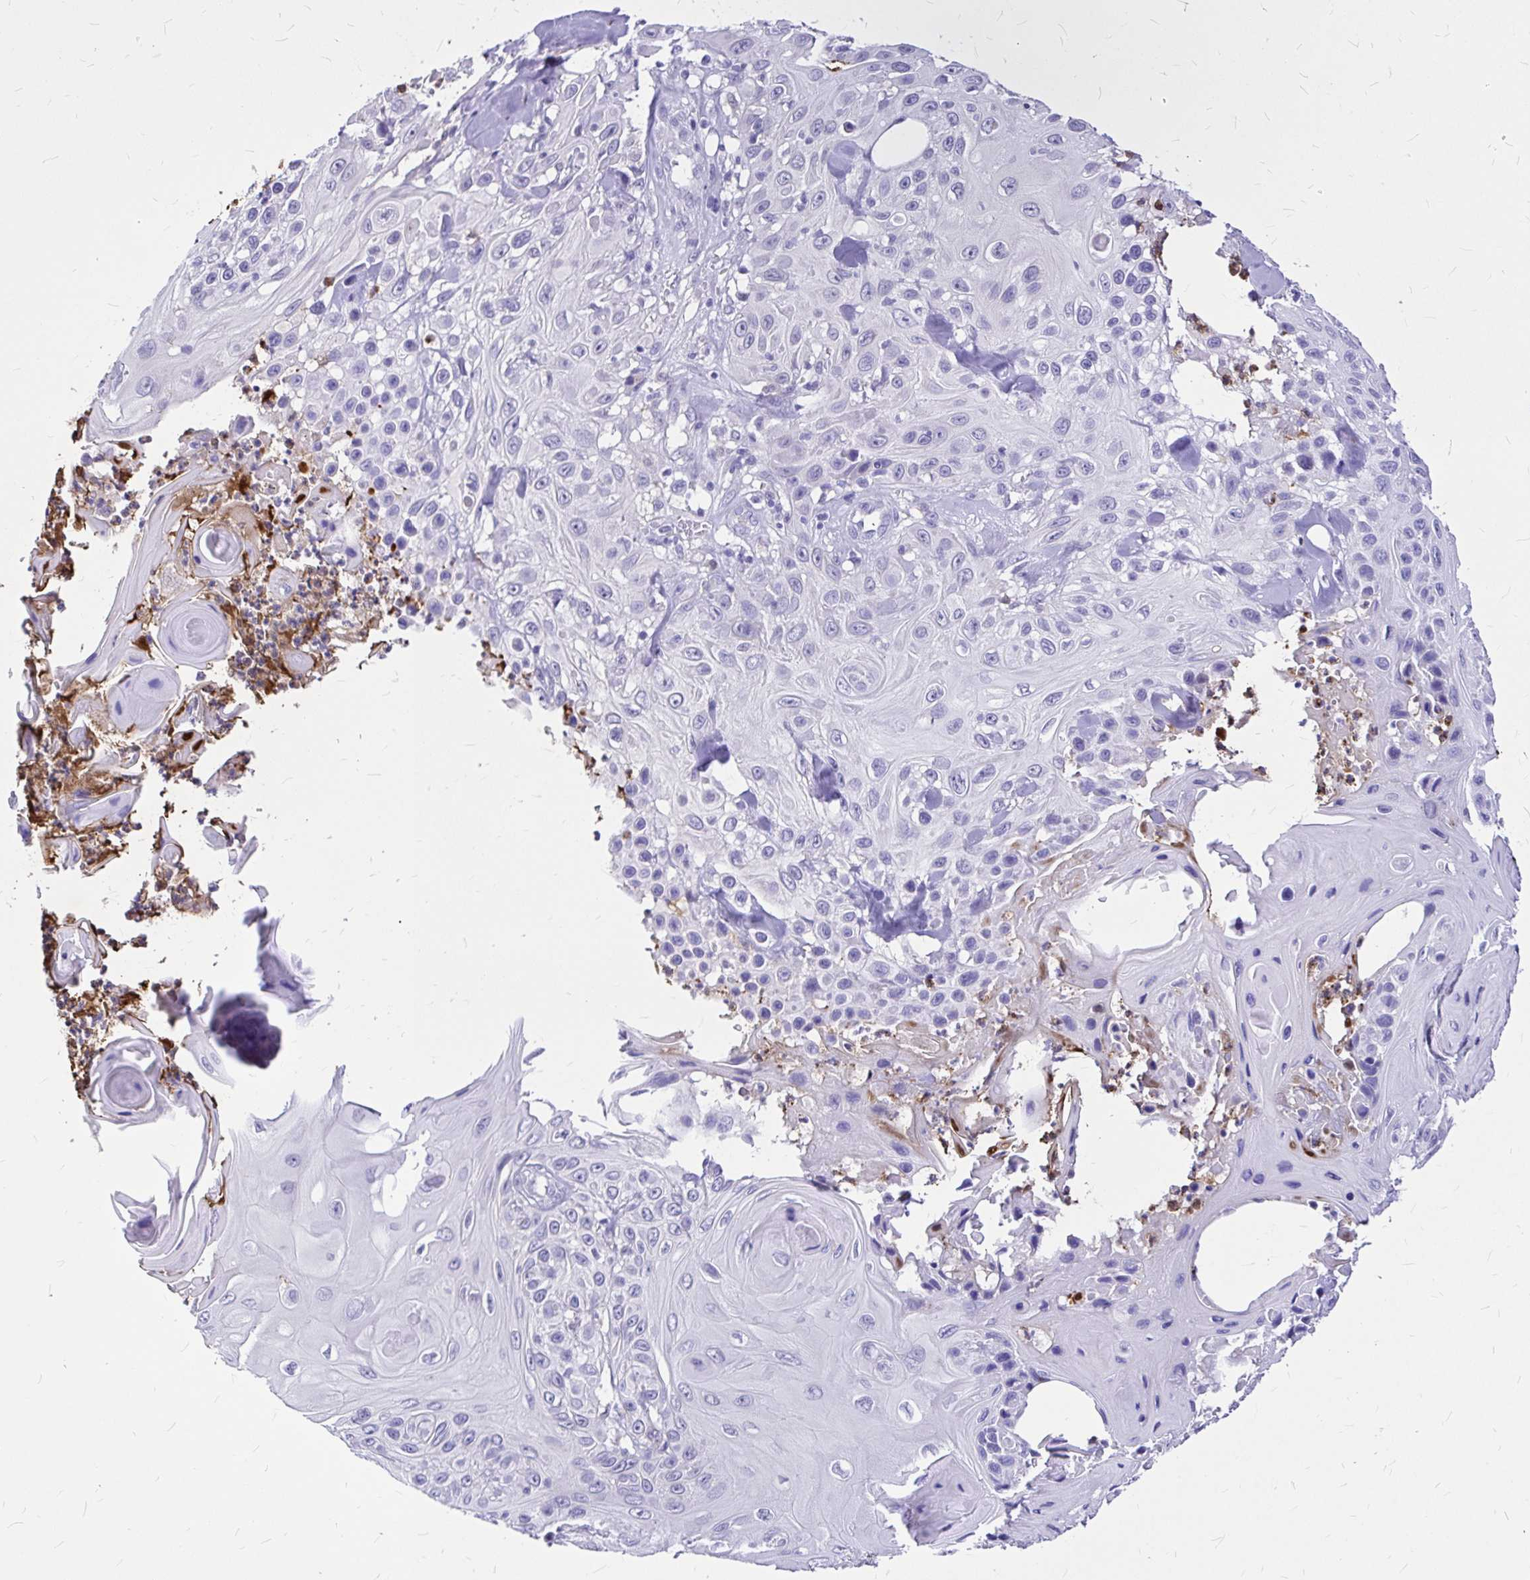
{"staining": {"intensity": "negative", "quantity": "none", "location": "none"}, "tissue": "skin cancer", "cell_type": "Tumor cells", "image_type": "cancer", "snomed": [{"axis": "morphology", "description": "Squamous cell carcinoma, NOS"}, {"axis": "topography", "description": "Skin"}], "caption": "Skin cancer (squamous cell carcinoma) was stained to show a protein in brown. There is no significant positivity in tumor cells. The staining was performed using DAB (3,3'-diaminobenzidine) to visualize the protein expression in brown, while the nuclei were stained in blue with hematoxylin (Magnification: 20x).", "gene": "CLEC1B", "patient": {"sex": "male", "age": 82}}